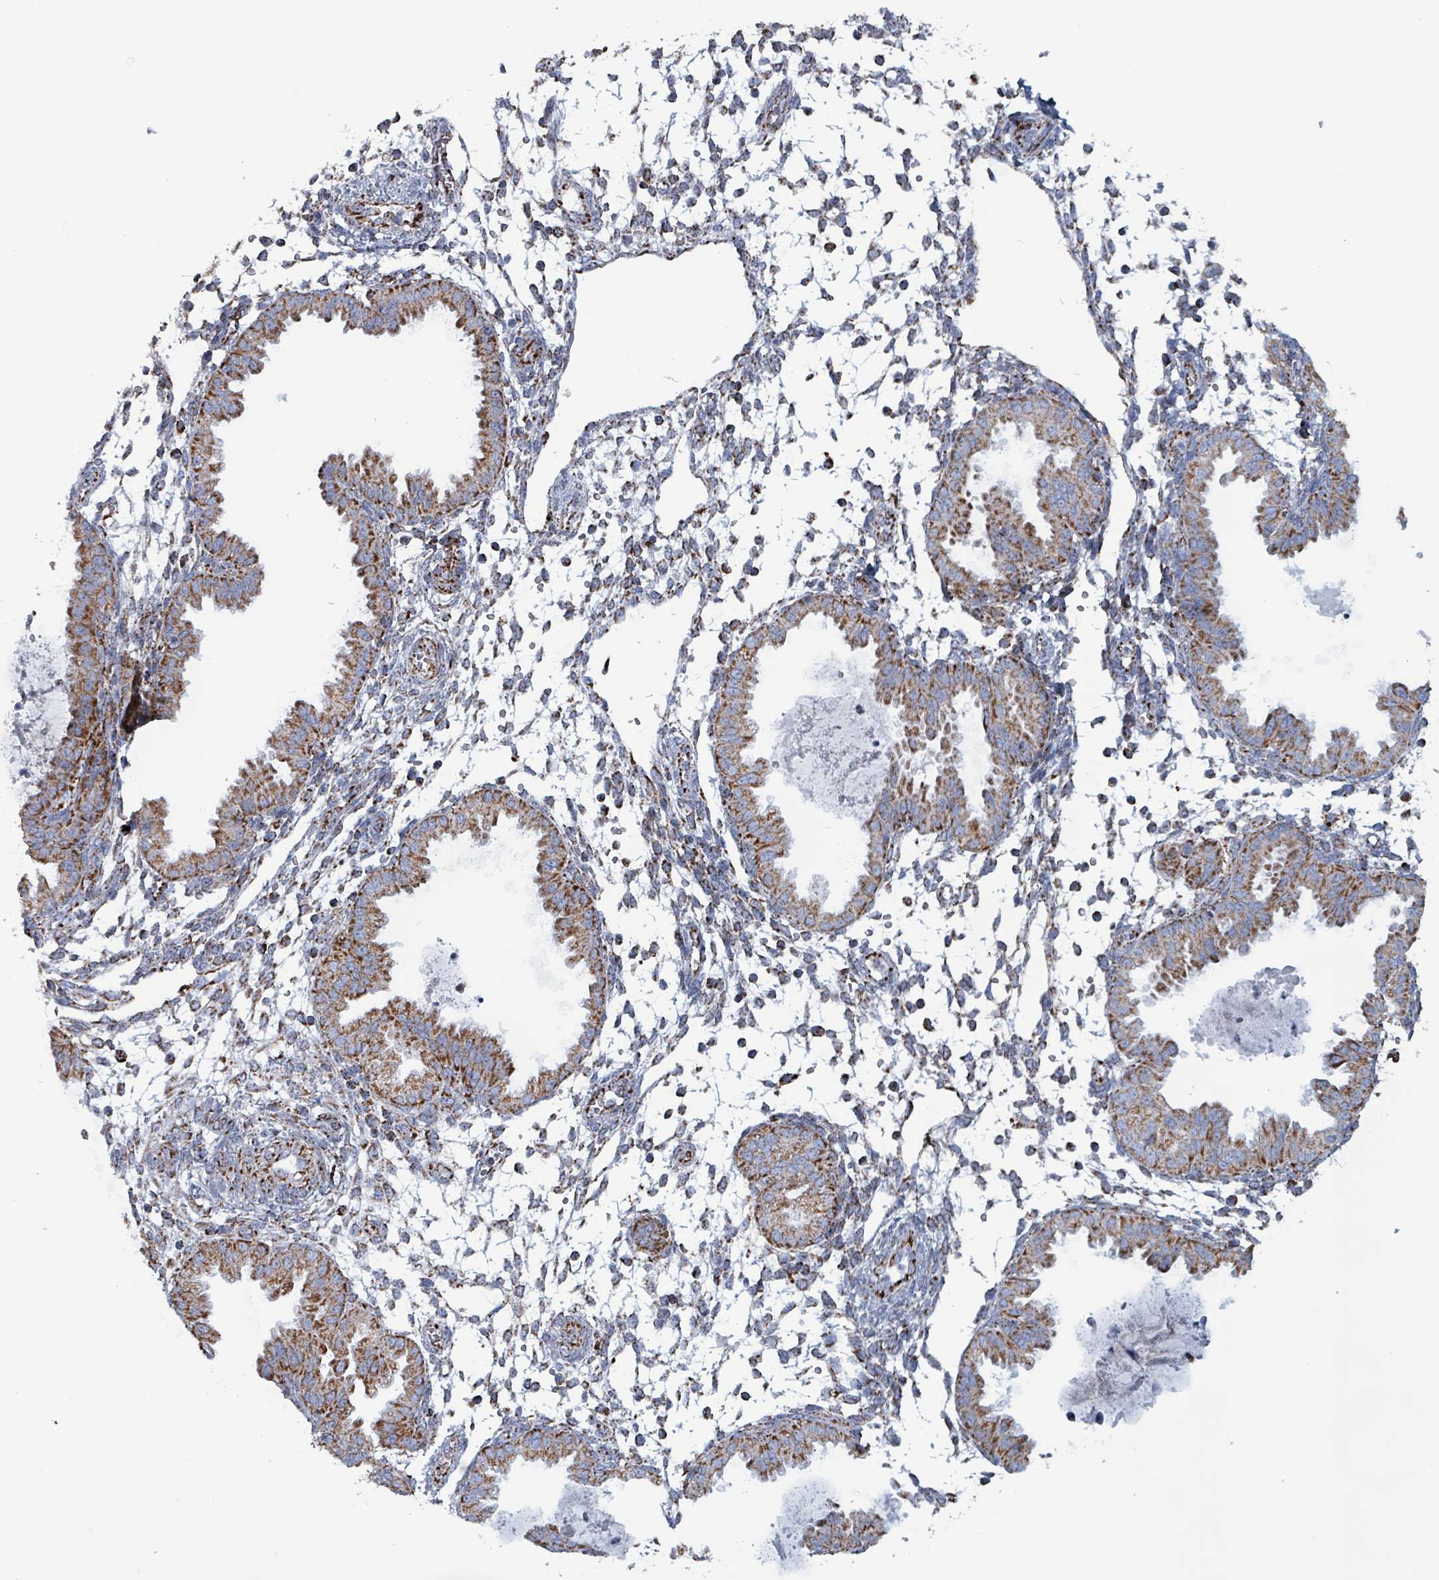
{"staining": {"intensity": "moderate", "quantity": "<25%", "location": "cytoplasmic/membranous"}, "tissue": "endometrium", "cell_type": "Cells in endometrial stroma", "image_type": "normal", "snomed": [{"axis": "morphology", "description": "Normal tissue, NOS"}, {"axis": "topography", "description": "Endometrium"}], "caption": "The photomicrograph displays a brown stain indicating the presence of a protein in the cytoplasmic/membranous of cells in endometrial stroma in endometrium. (brown staining indicates protein expression, while blue staining denotes nuclei).", "gene": "IDH3B", "patient": {"sex": "female", "age": 33}}